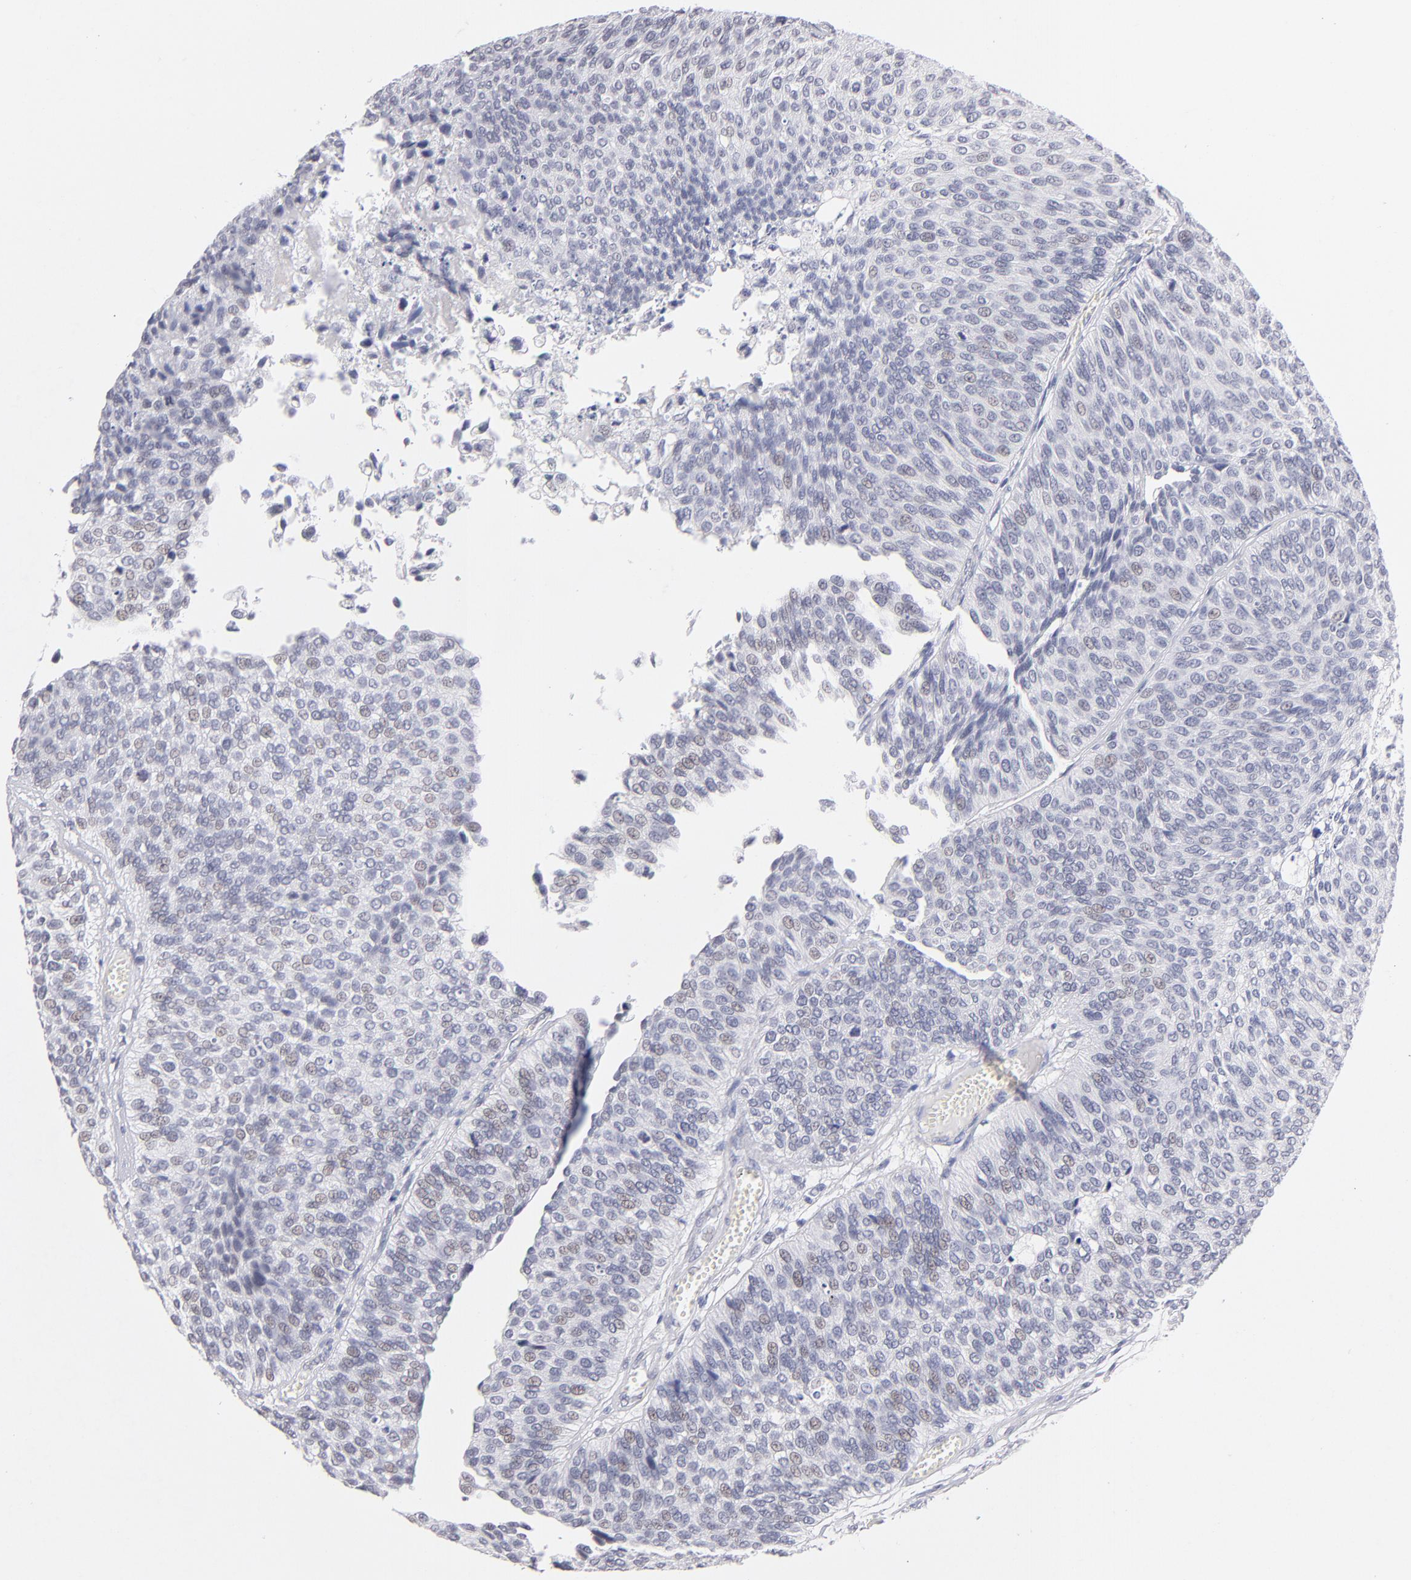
{"staining": {"intensity": "weak", "quantity": "25%-75%", "location": "nuclear"}, "tissue": "urothelial cancer", "cell_type": "Tumor cells", "image_type": "cancer", "snomed": [{"axis": "morphology", "description": "Urothelial carcinoma, Low grade"}, {"axis": "topography", "description": "Urinary bladder"}], "caption": "Urothelial carcinoma (low-grade) tissue displays weak nuclear positivity in approximately 25%-75% of tumor cells Nuclei are stained in blue.", "gene": "TEX11", "patient": {"sex": "male", "age": 84}}